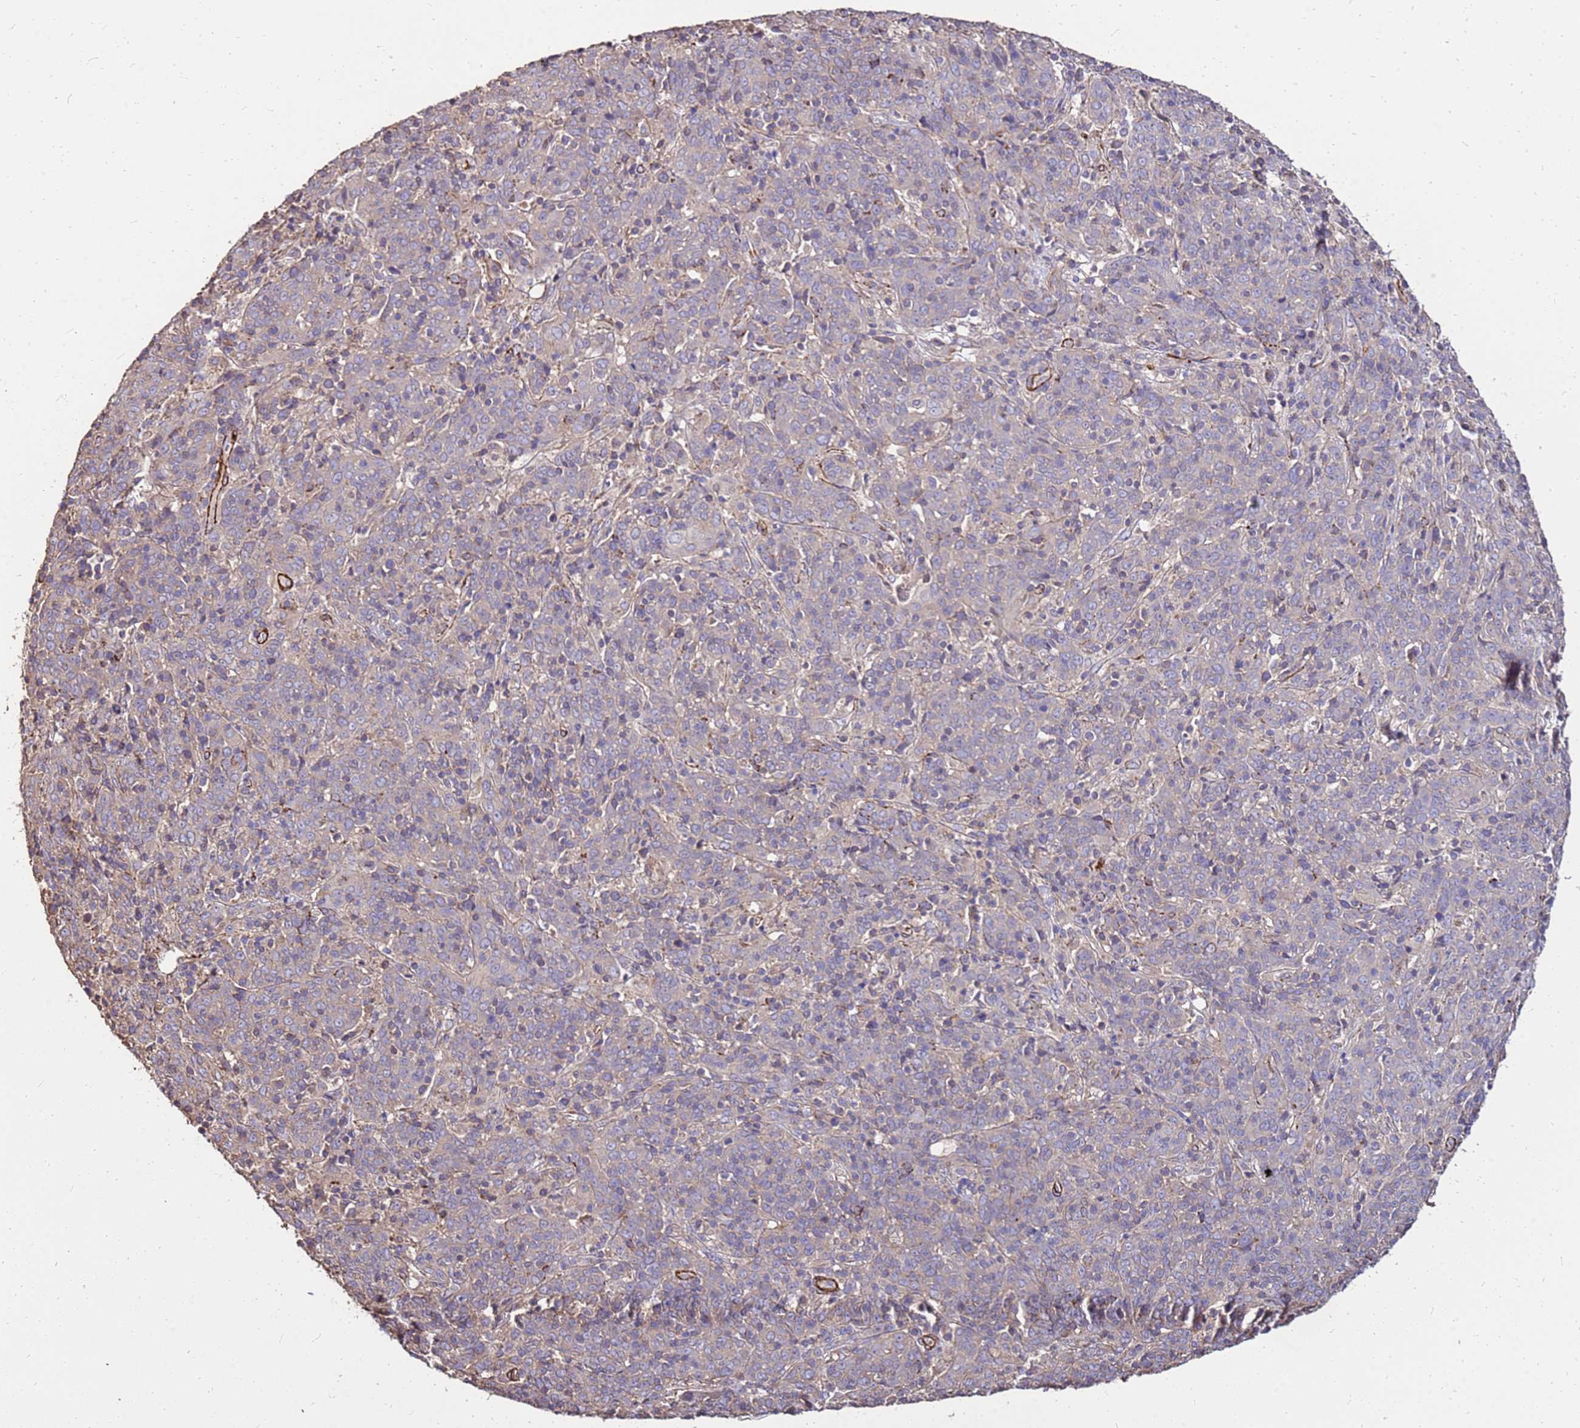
{"staining": {"intensity": "weak", "quantity": "<25%", "location": "cytoplasmic/membranous"}, "tissue": "cervical cancer", "cell_type": "Tumor cells", "image_type": "cancer", "snomed": [{"axis": "morphology", "description": "Squamous cell carcinoma, NOS"}, {"axis": "topography", "description": "Cervix"}], "caption": "Immunohistochemical staining of cervical cancer (squamous cell carcinoma) displays no significant expression in tumor cells.", "gene": "EXD3", "patient": {"sex": "female", "age": 67}}